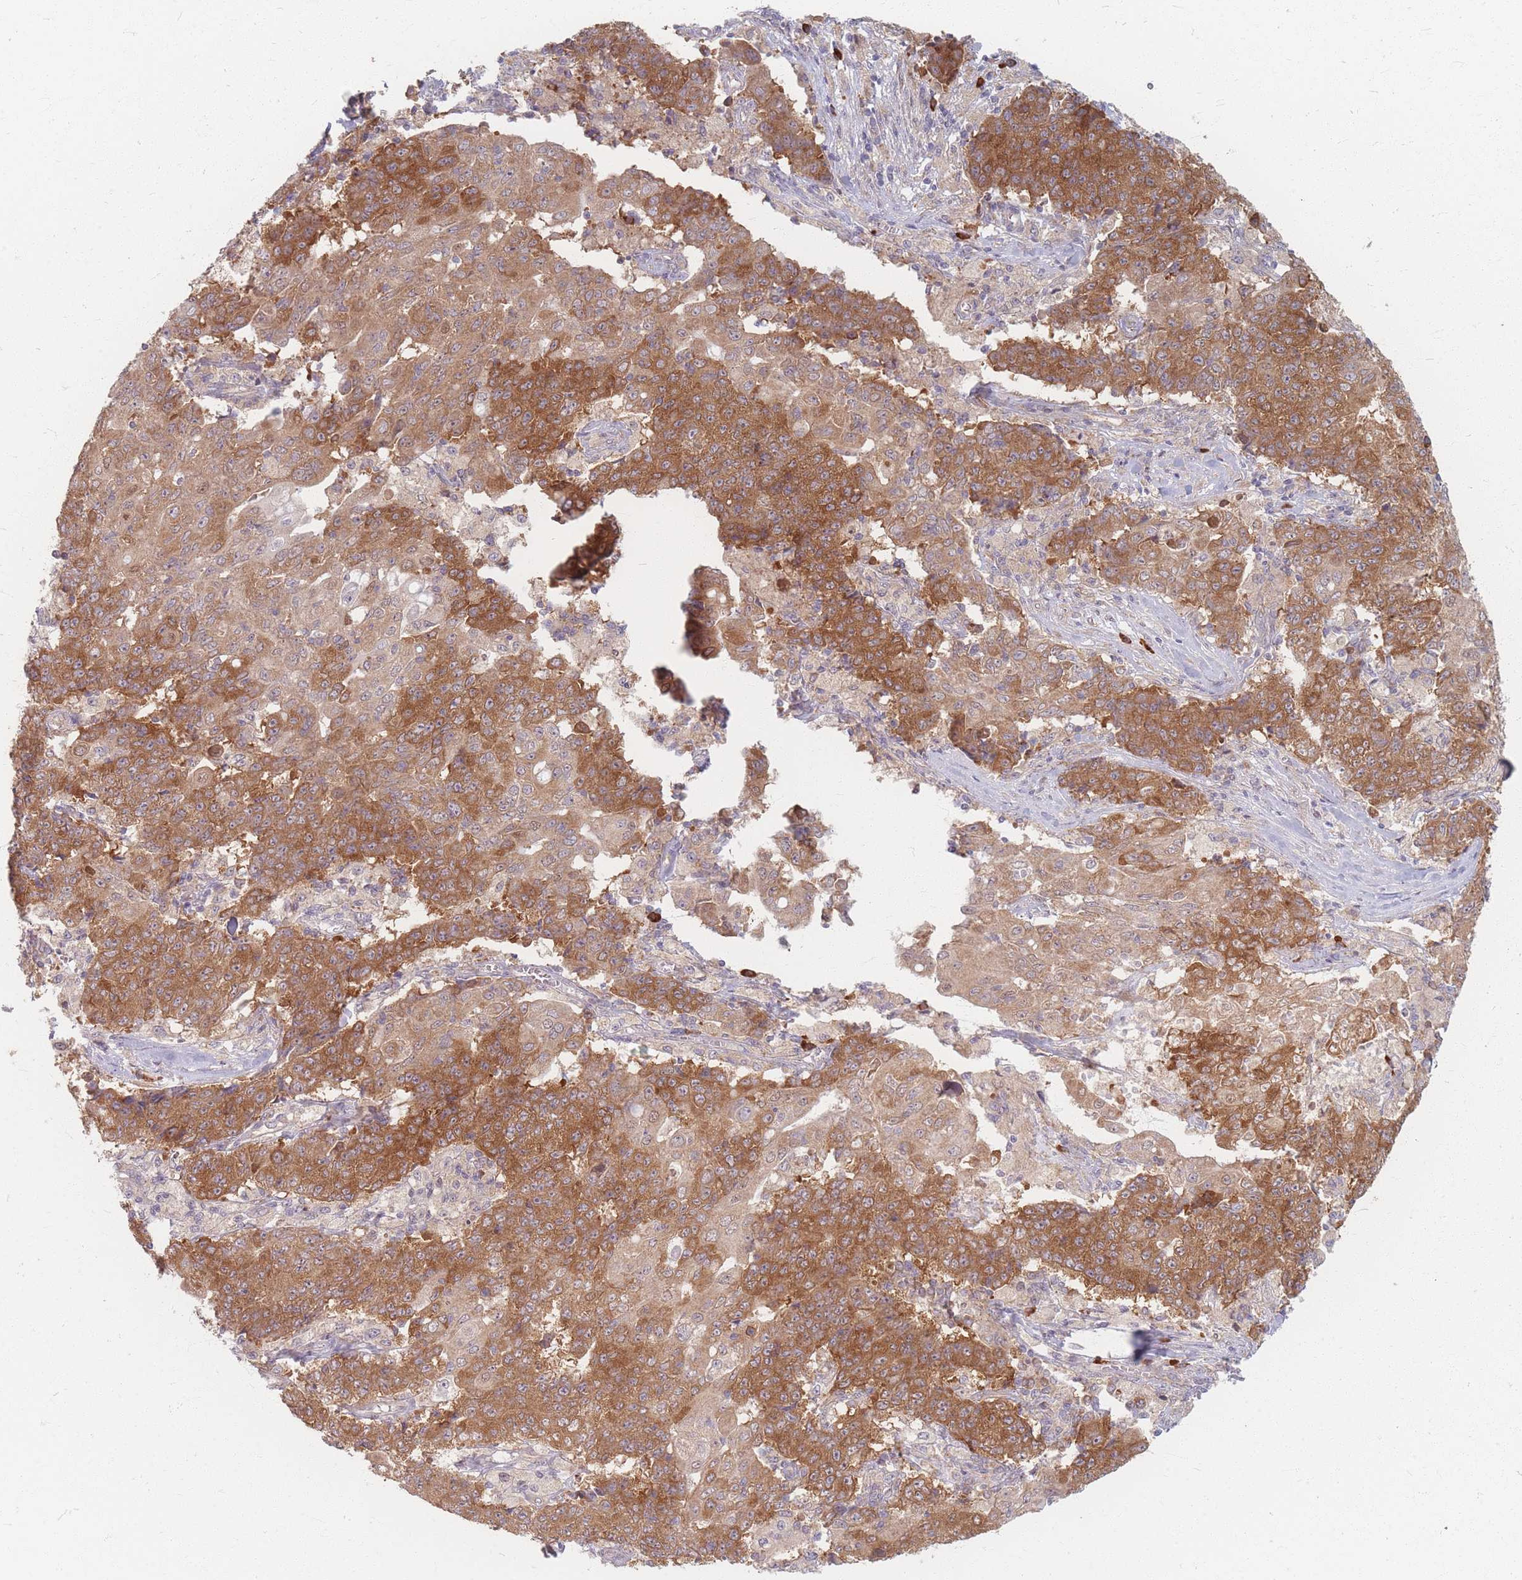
{"staining": {"intensity": "moderate", "quantity": ">75%", "location": "cytoplasmic/membranous"}, "tissue": "ovarian cancer", "cell_type": "Tumor cells", "image_type": "cancer", "snomed": [{"axis": "morphology", "description": "Carcinoma, endometroid"}, {"axis": "topography", "description": "Ovary"}], "caption": "IHC histopathology image of human endometroid carcinoma (ovarian) stained for a protein (brown), which displays medium levels of moderate cytoplasmic/membranous positivity in about >75% of tumor cells.", "gene": "SMIM14", "patient": {"sex": "female", "age": 42}}